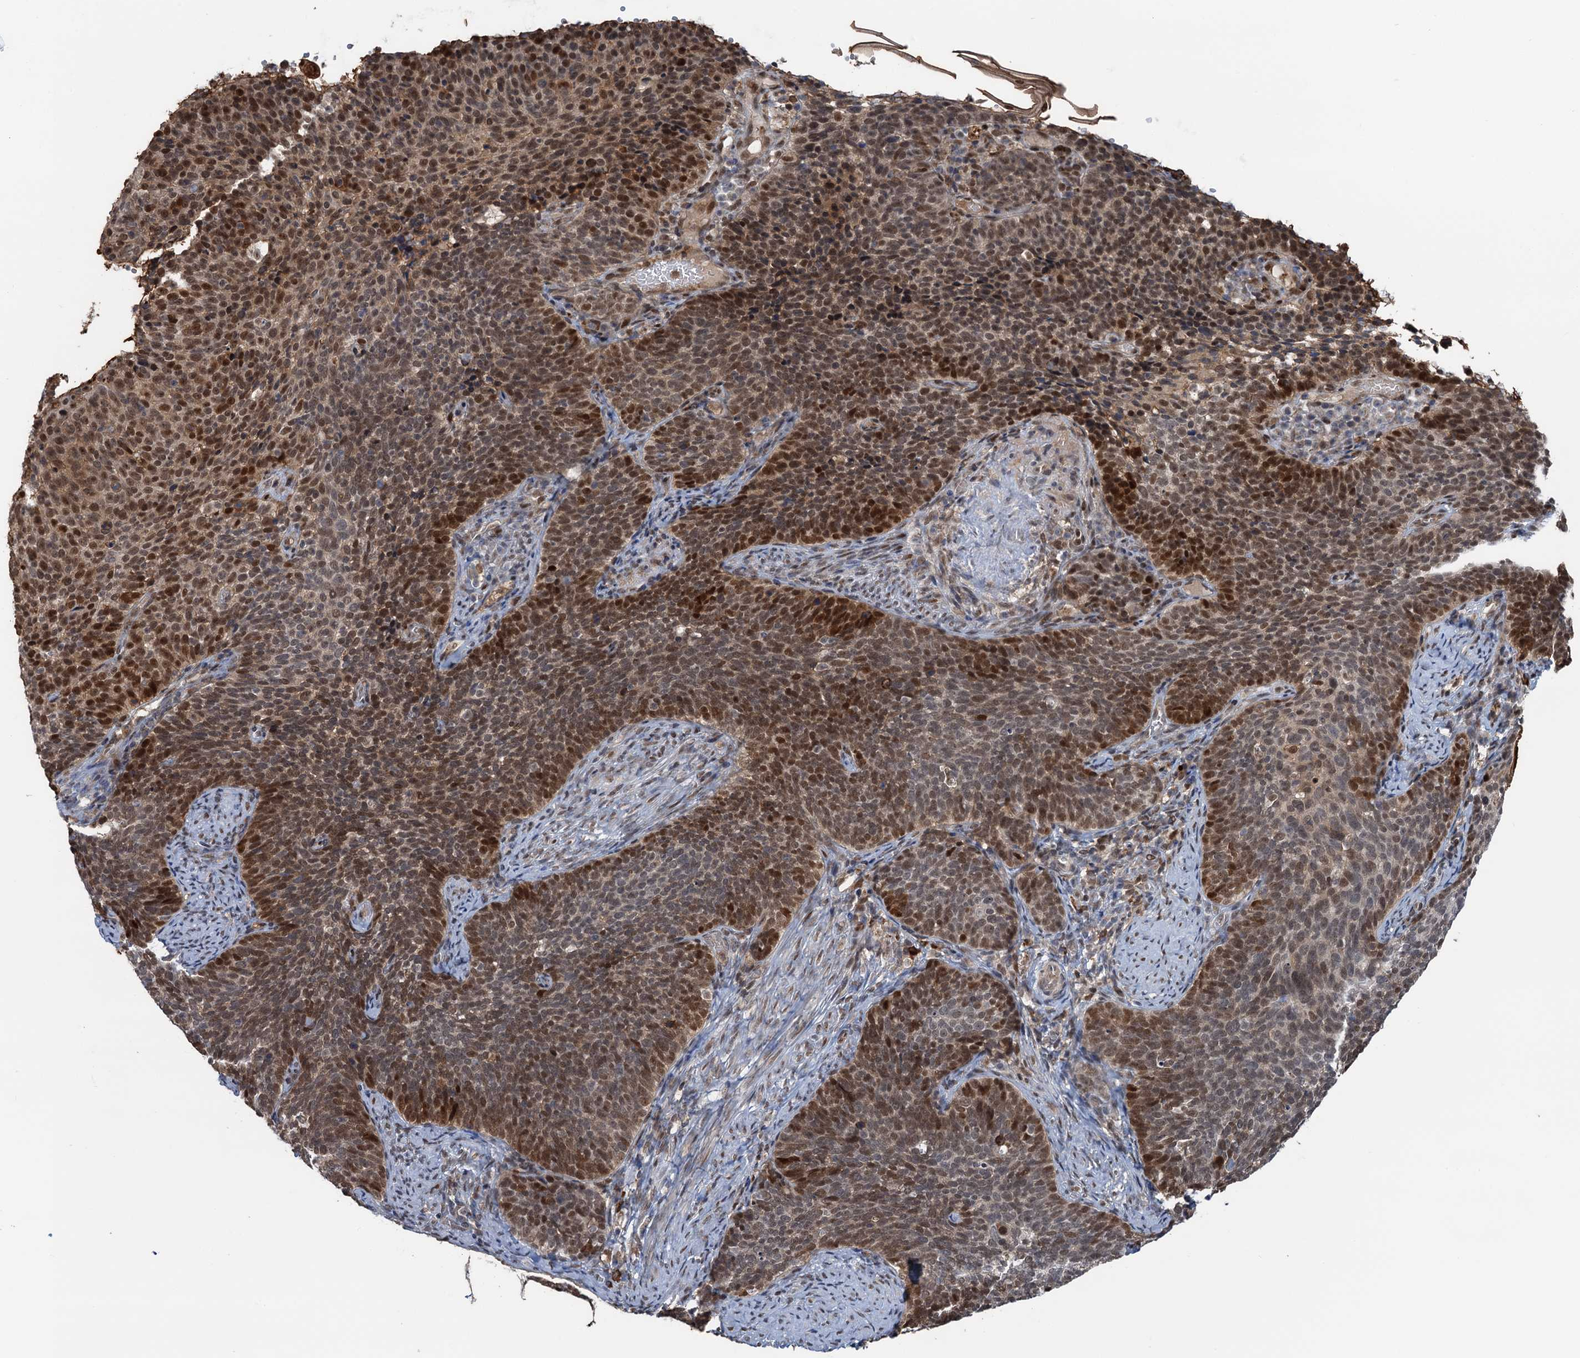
{"staining": {"intensity": "moderate", "quantity": "25%-75%", "location": "nuclear"}, "tissue": "cervical cancer", "cell_type": "Tumor cells", "image_type": "cancer", "snomed": [{"axis": "morphology", "description": "Normal tissue, NOS"}, {"axis": "morphology", "description": "Squamous cell carcinoma, NOS"}, {"axis": "topography", "description": "Cervix"}], "caption": "Immunohistochemistry of human cervical cancer shows medium levels of moderate nuclear staining in about 25%-75% of tumor cells.", "gene": "ZNF609", "patient": {"sex": "female", "age": 39}}